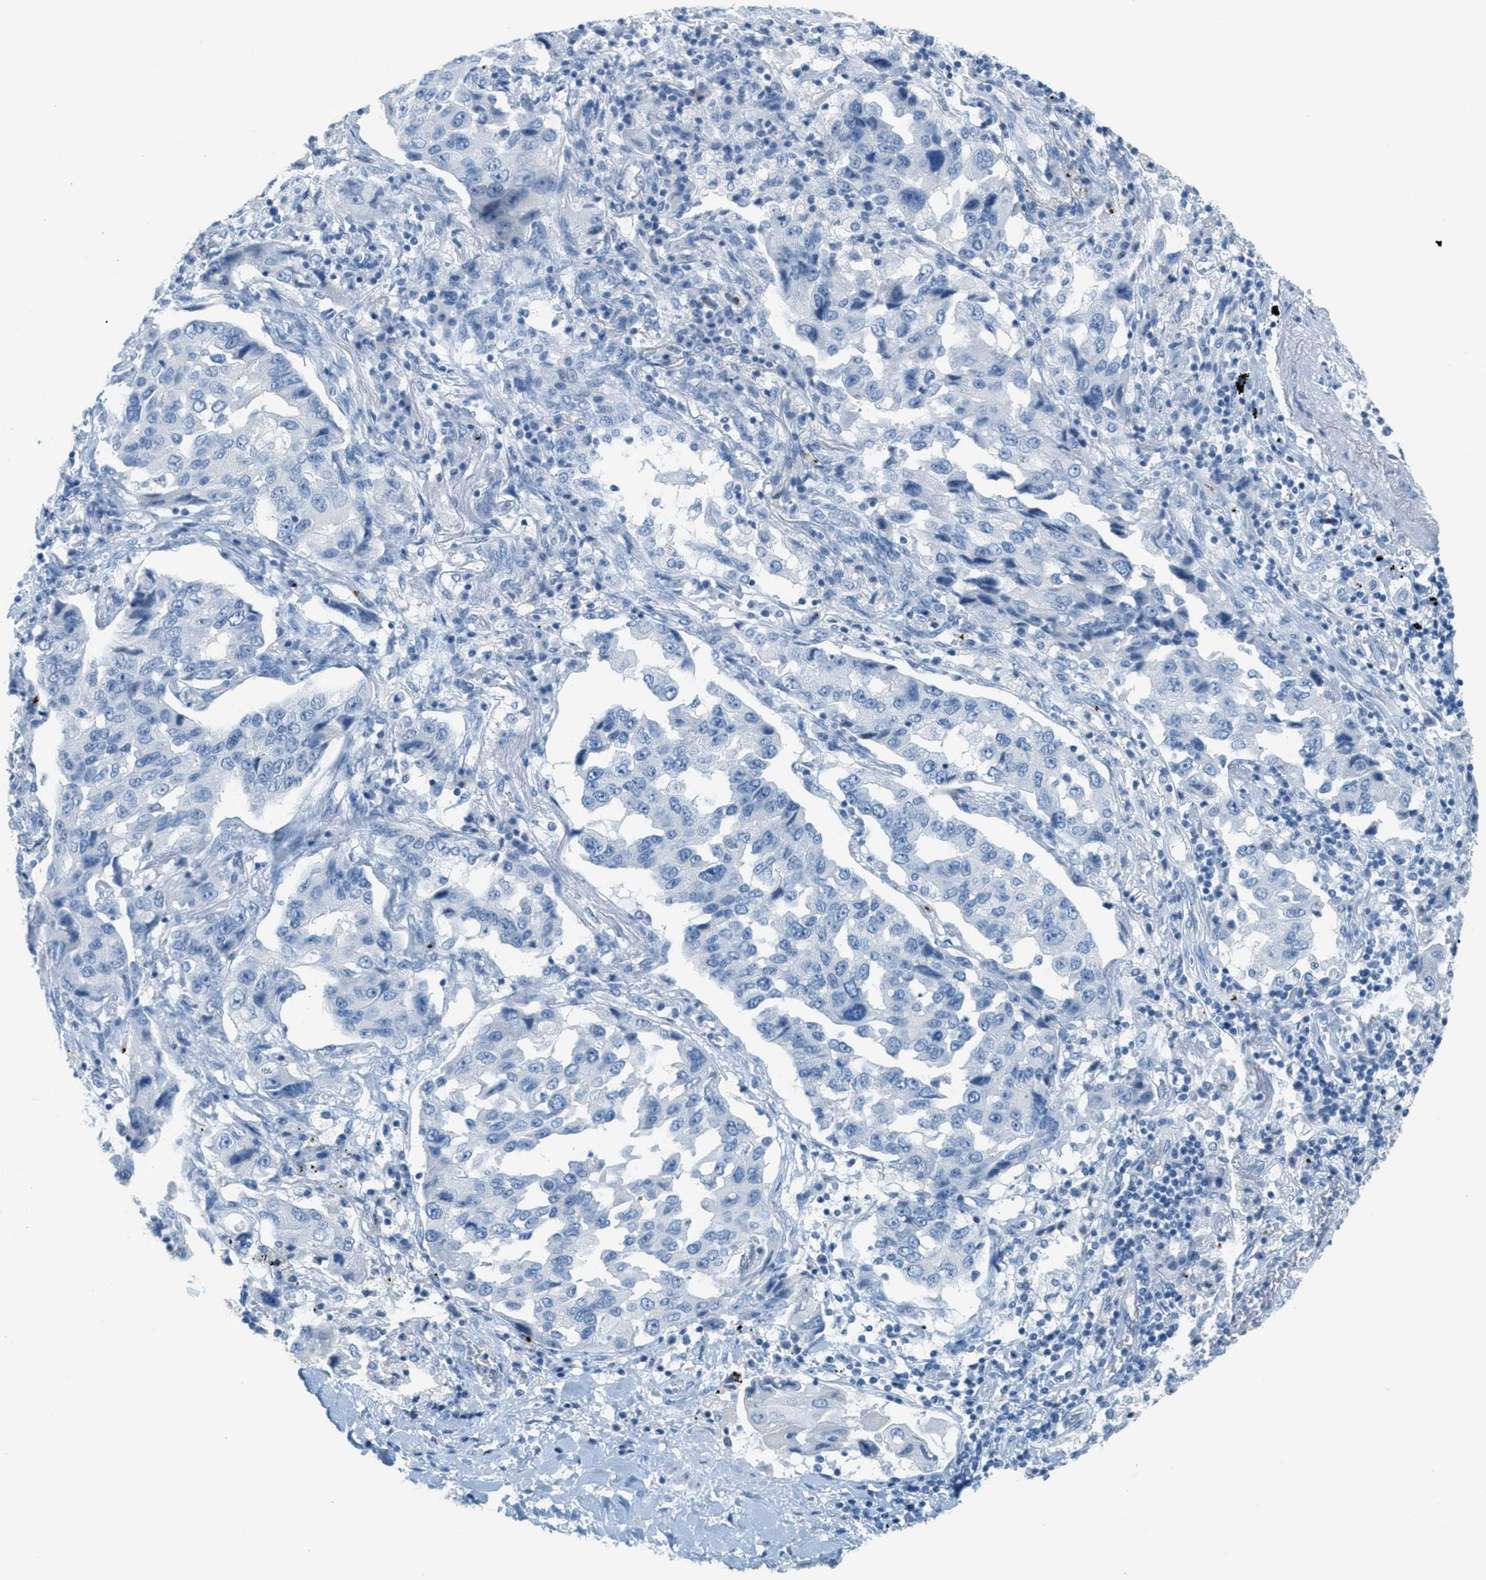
{"staining": {"intensity": "negative", "quantity": "none", "location": "none"}, "tissue": "lung cancer", "cell_type": "Tumor cells", "image_type": "cancer", "snomed": [{"axis": "morphology", "description": "Adenocarcinoma, NOS"}, {"axis": "topography", "description": "Lung"}], "caption": "Immunohistochemical staining of lung cancer demonstrates no significant positivity in tumor cells.", "gene": "PPBP", "patient": {"sex": "female", "age": 65}}